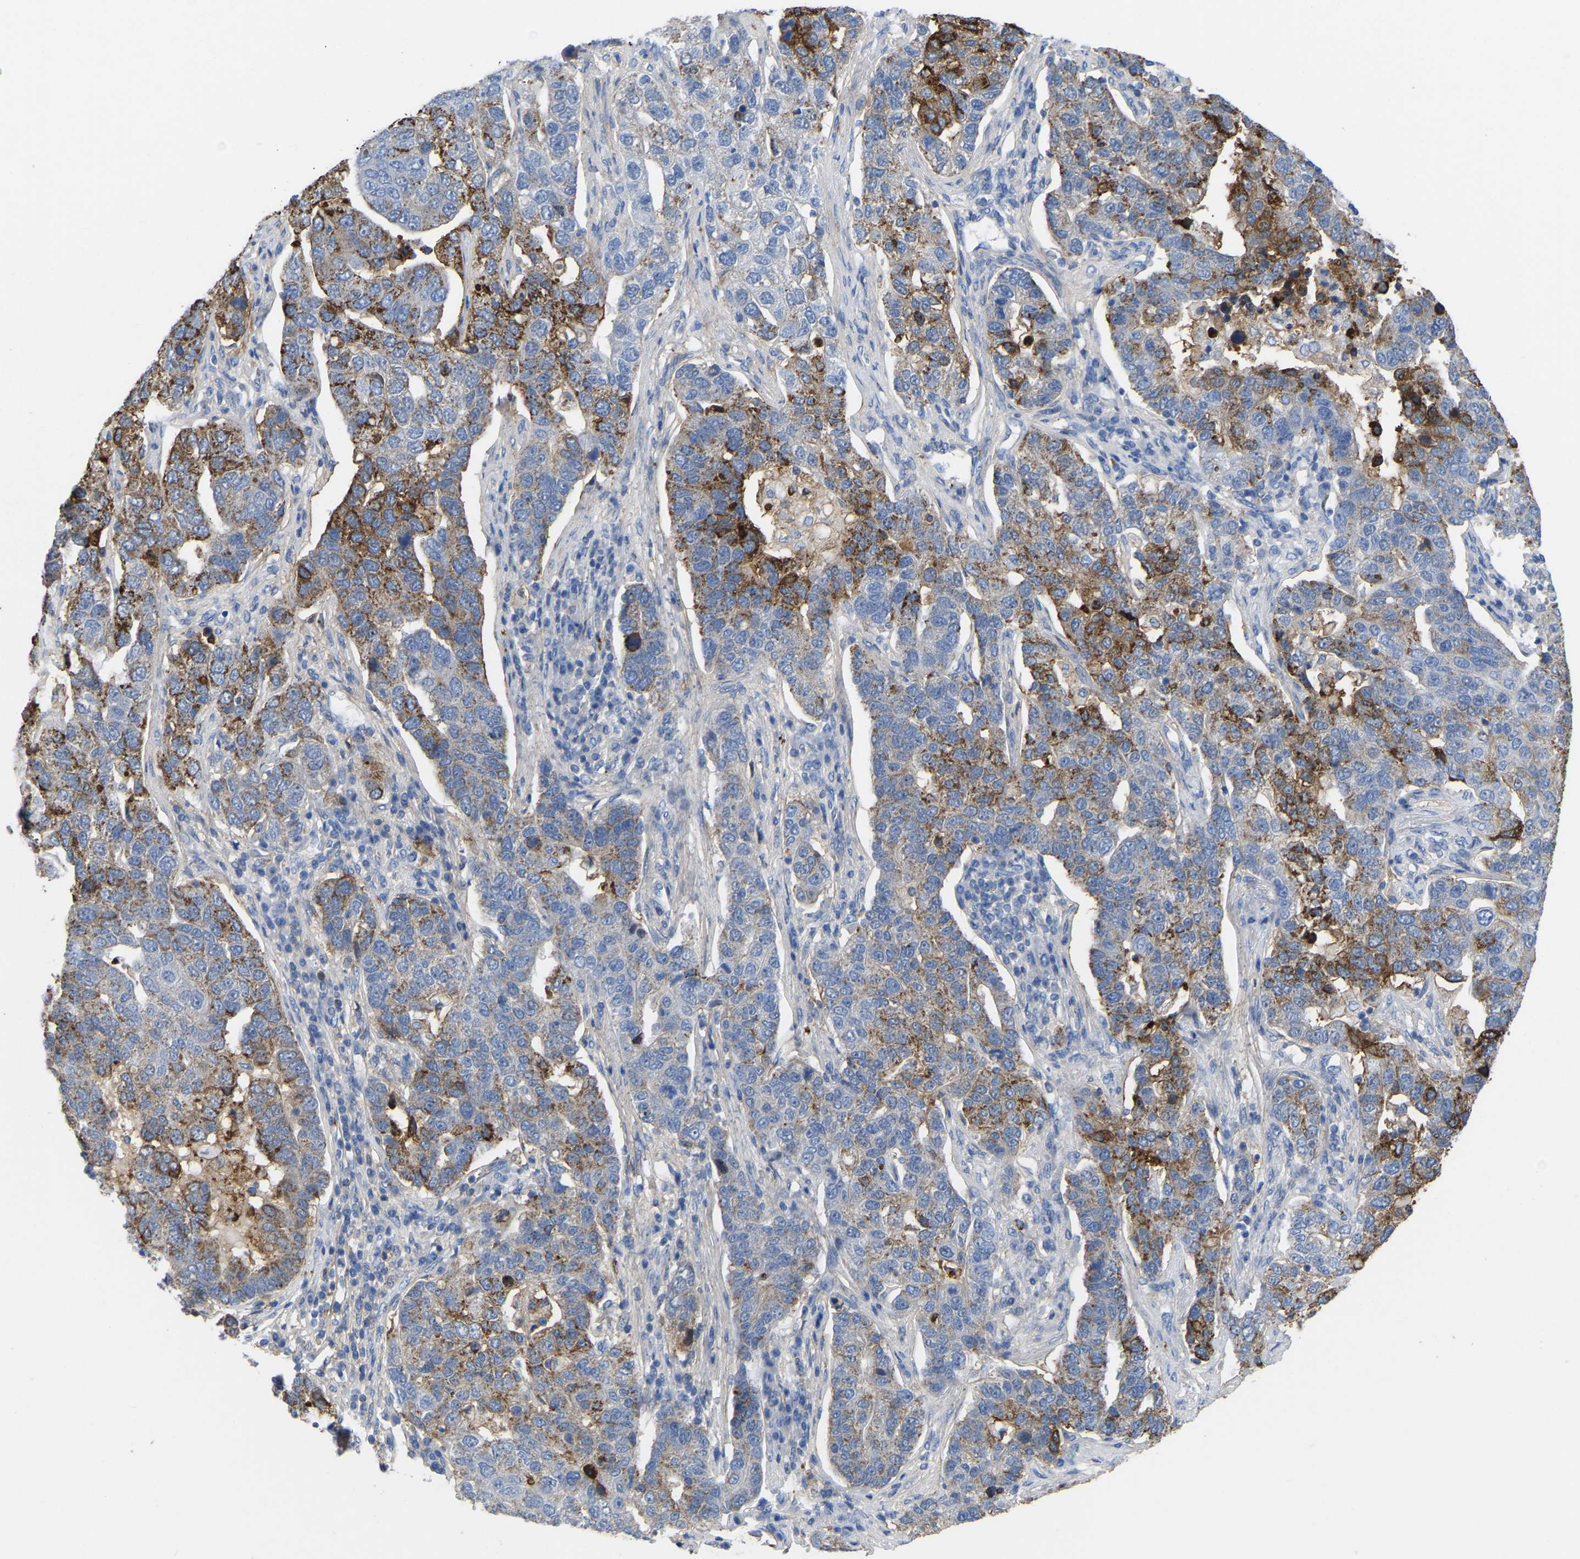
{"staining": {"intensity": "moderate", "quantity": "25%-75%", "location": "cytoplasmic/membranous"}, "tissue": "pancreatic cancer", "cell_type": "Tumor cells", "image_type": "cancer", "snomed": [{"axis": "morphology", "description": "Adenocarcinoma, NOS"}, {"axis": "topography", "description": "Pancreas"}], "caption": "About 25%-75% of tumor cells in pancreatic adenocarcinoma reveal moderate cytoplasmic/membranous protein expression as visualized by brown immunohistochemical staining.", "gene": "ZNF449", "patient": {"sex": "female", "age": 61}}